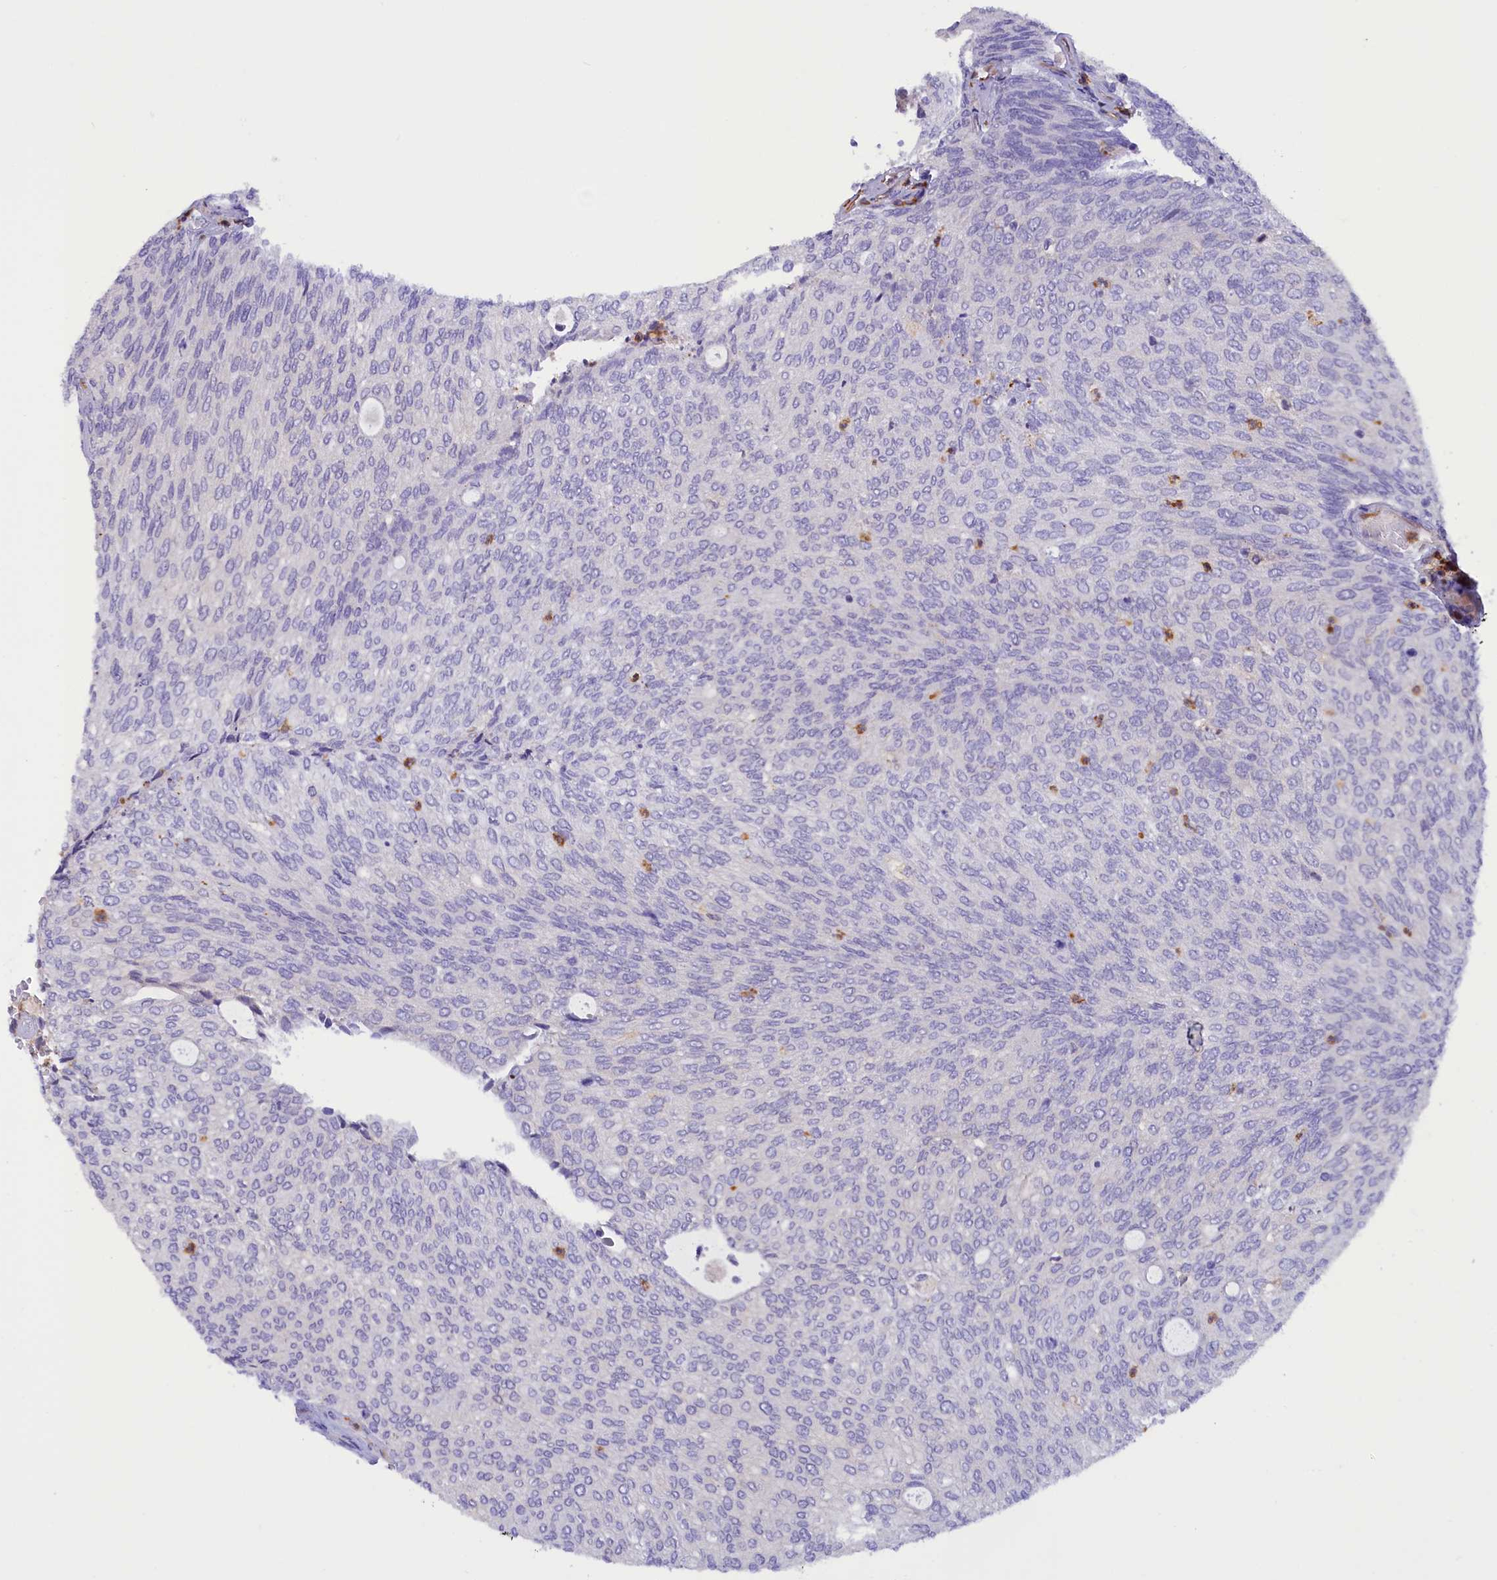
{"staining": {"intensity": "negative", "quantity": "none", "location": "none"}, "tissue": "urothelial cancer", "cell_type": "Tumor cells", "image_type": "cancer", "snomed": [{"axis": "morphology", "description": "Urothelial carcinoma, Low grade"}, {"axis": "topography", "description": "Urinary bladder"}], "caption": "This image is of low-grade urothelial carcinoma stained with IHC to label a protein in brown with the nuclei are counter-stained blue. There is no positivity in tumor cells.", "gene": "FAM149B1", "patient": {"sex": "female", "age": 79}}